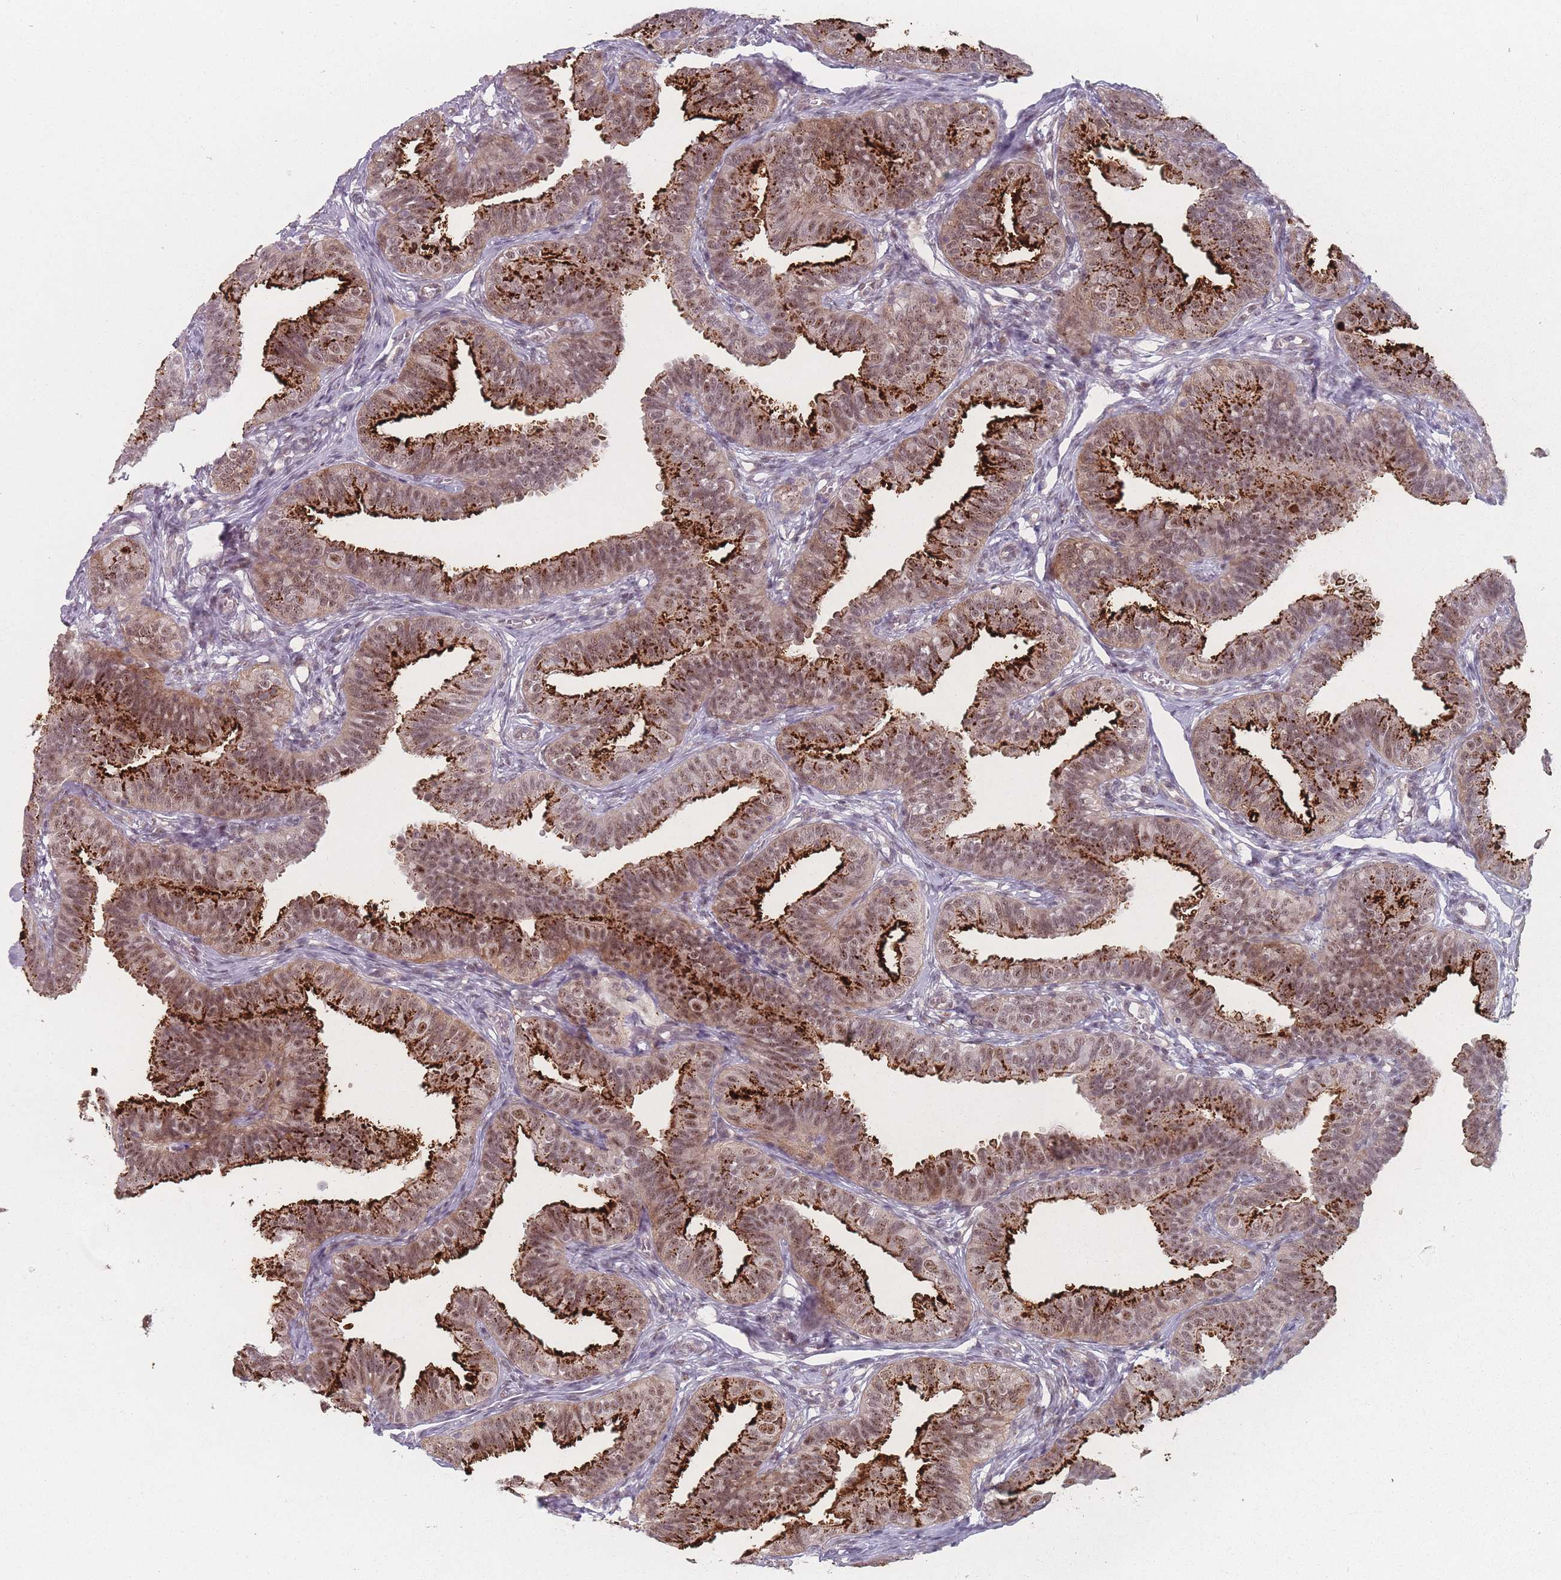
{"staining": {"intensity": "strong", "quantity": "25%-75%", "location": "cytoplasmic/membranous,nuclear"}, "tissue": "fallopian tube", "cell_type": "Glandular cells", "image_type": "normal", "snomed": [{"axis": "morphology", "description": "Normal tissue, NOS"}, {"axis": "topography", "description": "Fallopian tube"}], "caption": "Normal fallopian tube shows strong cytoplasmic/membranous,nuclear staining in about 25%-75% of glandular cells Ihc stains the protein of interest in brown and the nuclei are stained blue..", "gene": "ZC3H14", "patient": {"sex": "female", "age": 35}}